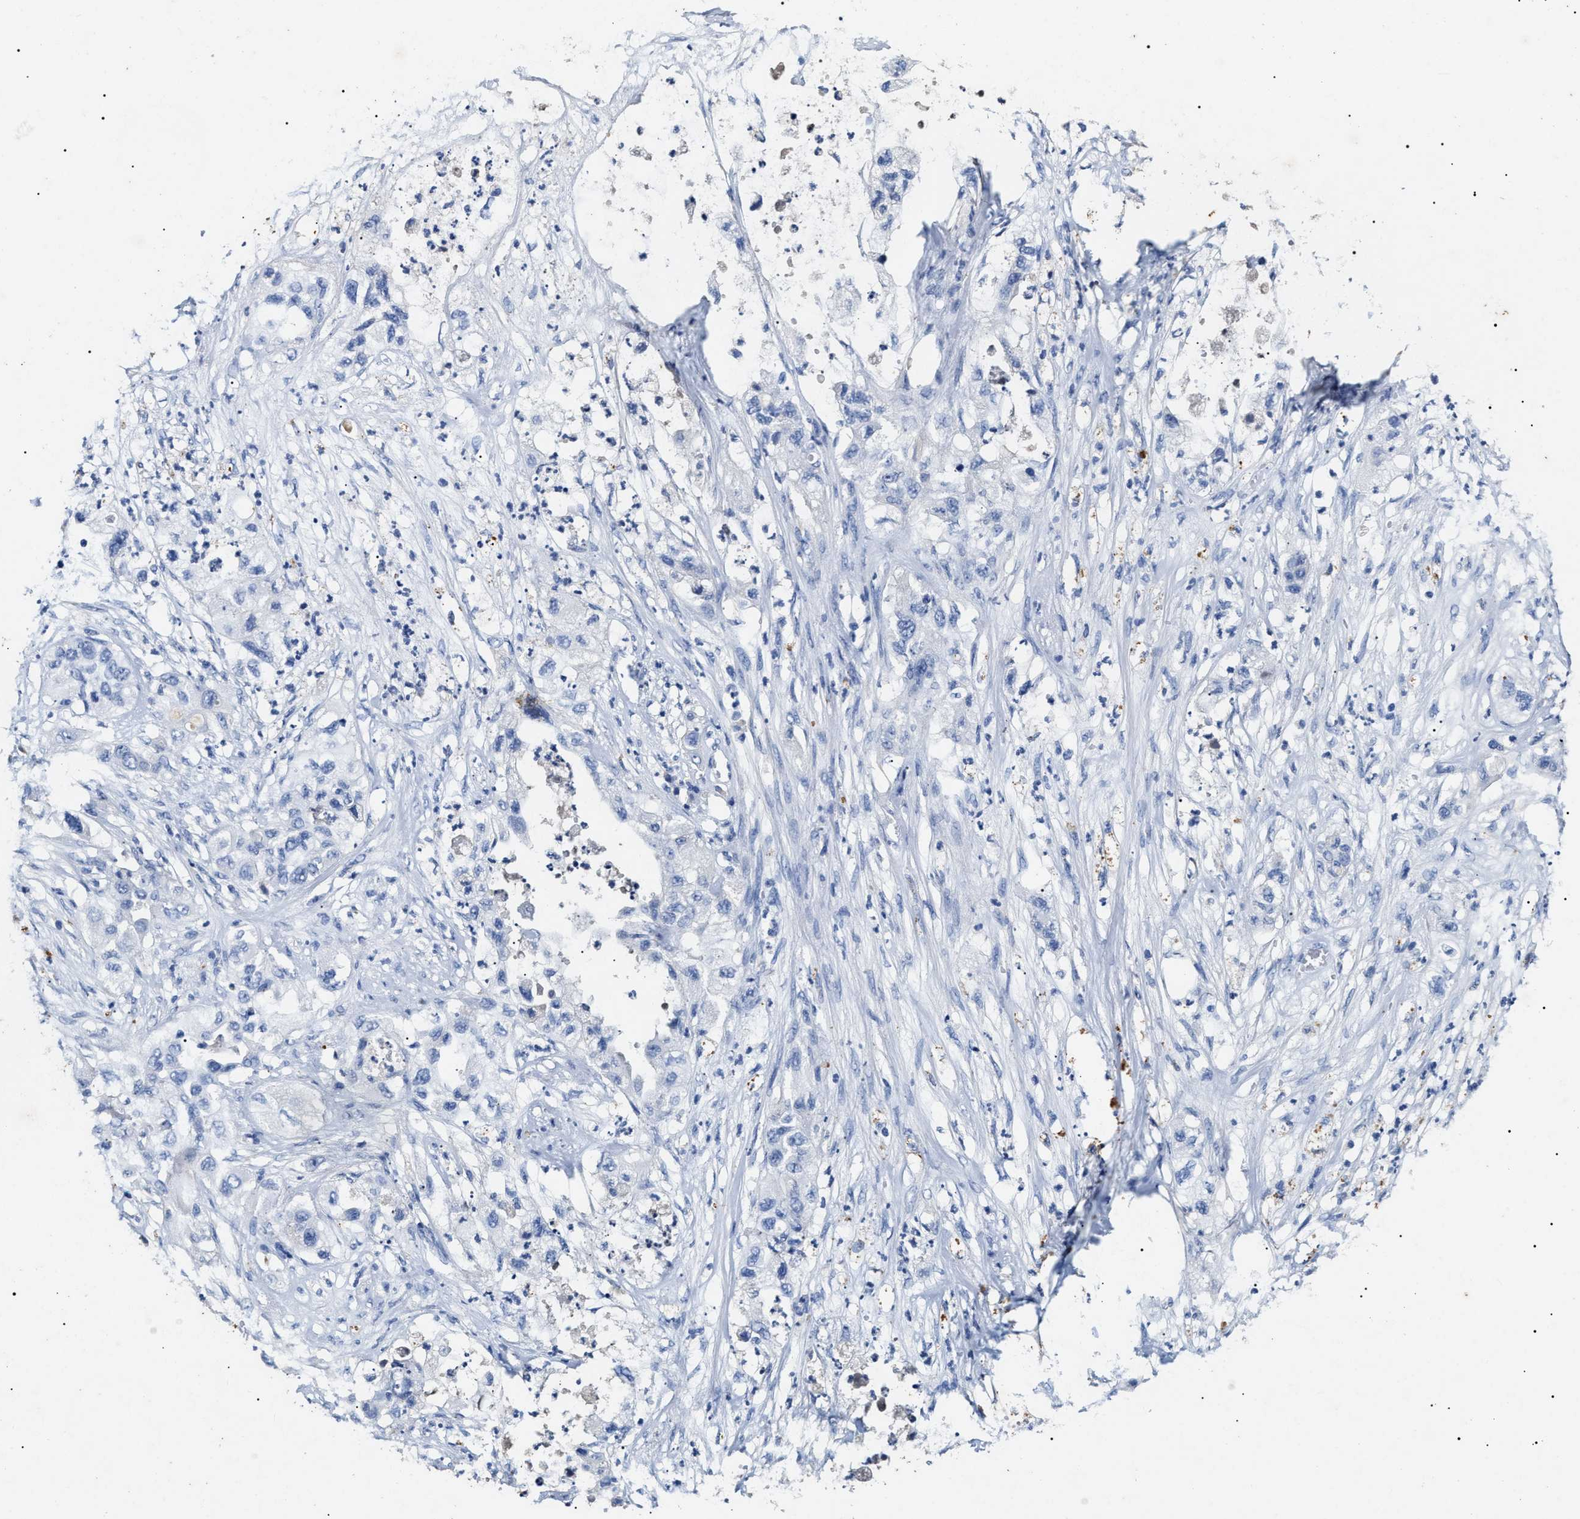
{"staining": {"intensity": "negative", "quantity": "none", "location": "none"}, "tissue": "pancreatic cancer", "cell_type": "Tumor cells", "image_type": "cancer", "snomed": [{"axis": "morphology", "description": "Adenocarcinoma, NOS"}, {"axis": "topography", "description": "Pancreas"}], "caption": "An immunohistochemistry photomicrograph of pancreatic adenocarcinoma is shown. There is no staining in tumor cells of pancreatic adenocarcinoma.", "gene": "LRRC8E", "patient": {"sex": "female", "age": 78}}